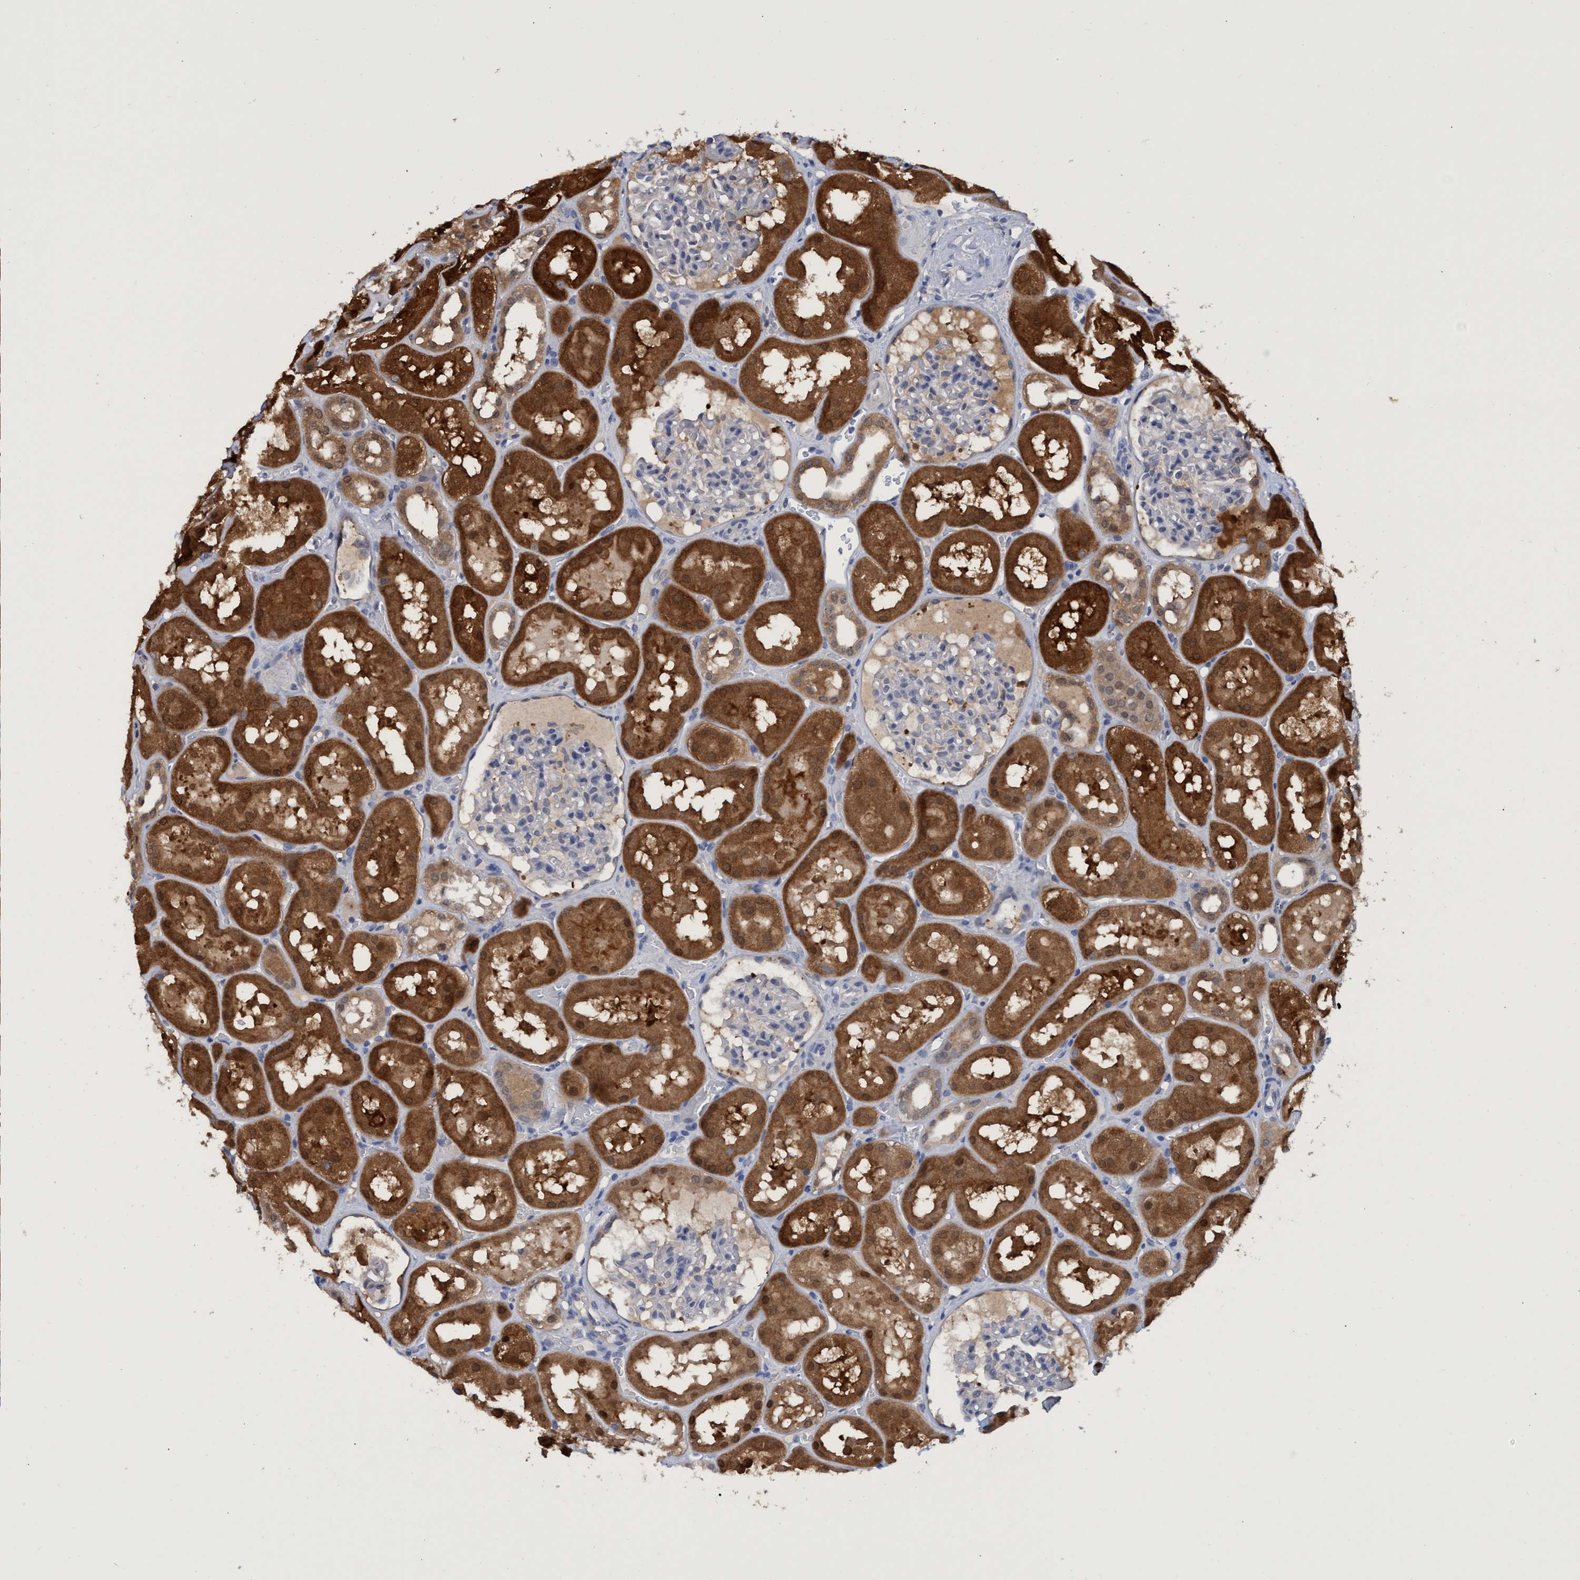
{"staining": {"intensity": "negative", "quantity": "none", "location": "none"}, "tissue": "kidney", "cell_type": "Cells in glomeruli", "image_type": "normal", "snomed": [{"axis": "morphology", "description": "Normal tissue, NOS"}, {"axis": "topography", "description": "Kidney"}, {"axis": "topography", "description": "Urinary bladder"}], "caption": "Cells in glomeruli show no significant staining in unremarkable kidney.", "gene": "PNPO", "patient": {"sex": "male", "age": 16}}